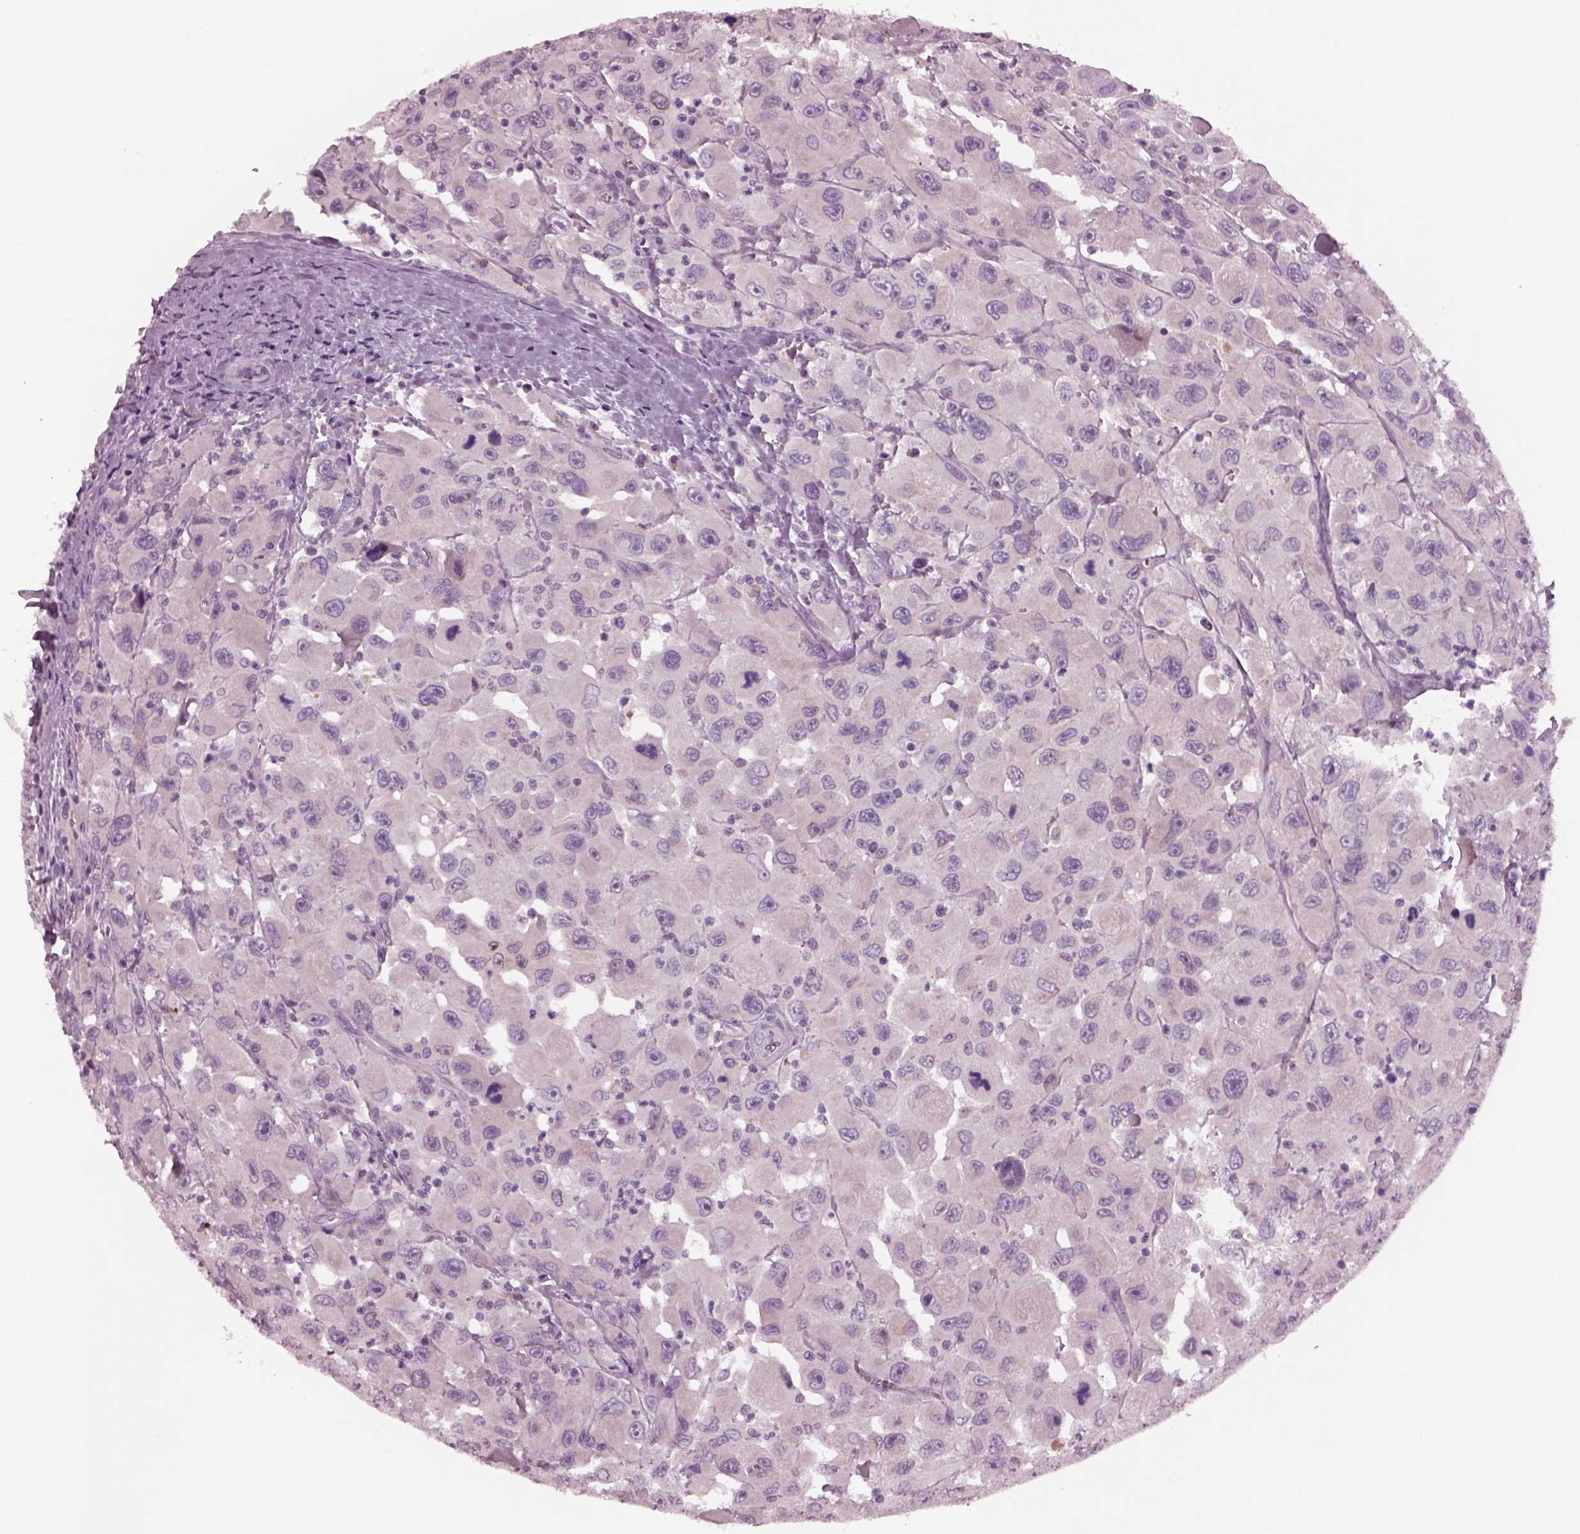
{"staining": {"intensity": "weak", "quantity": ">75%", "location": "cytoplasmic/membranous"}, "tissue": "head and neck cancer", "cell_type": "Tumor cells", "image_type": "cancer", "snomed": [{"axis": "morphology", "description": "Squamous cell carcinoma, NOS"}, {"axis": "morphology", "description": "Squamous cell carcinoma, metastatic, NOS"}, {"axis": "topography", "description": "Oral tissue"}, {"axis": "topography", "description": "Head-Neck"}], "caption": "This photomicrograph displays immunohistochemistry staining of head and neck metastatic squamous cell carcinoma, with low weak cytoplasmic/membranous expression in approximately >75% of tumor cells.", "gene": "AP4M1", "patient": {"sex": "female", "age": 85}}